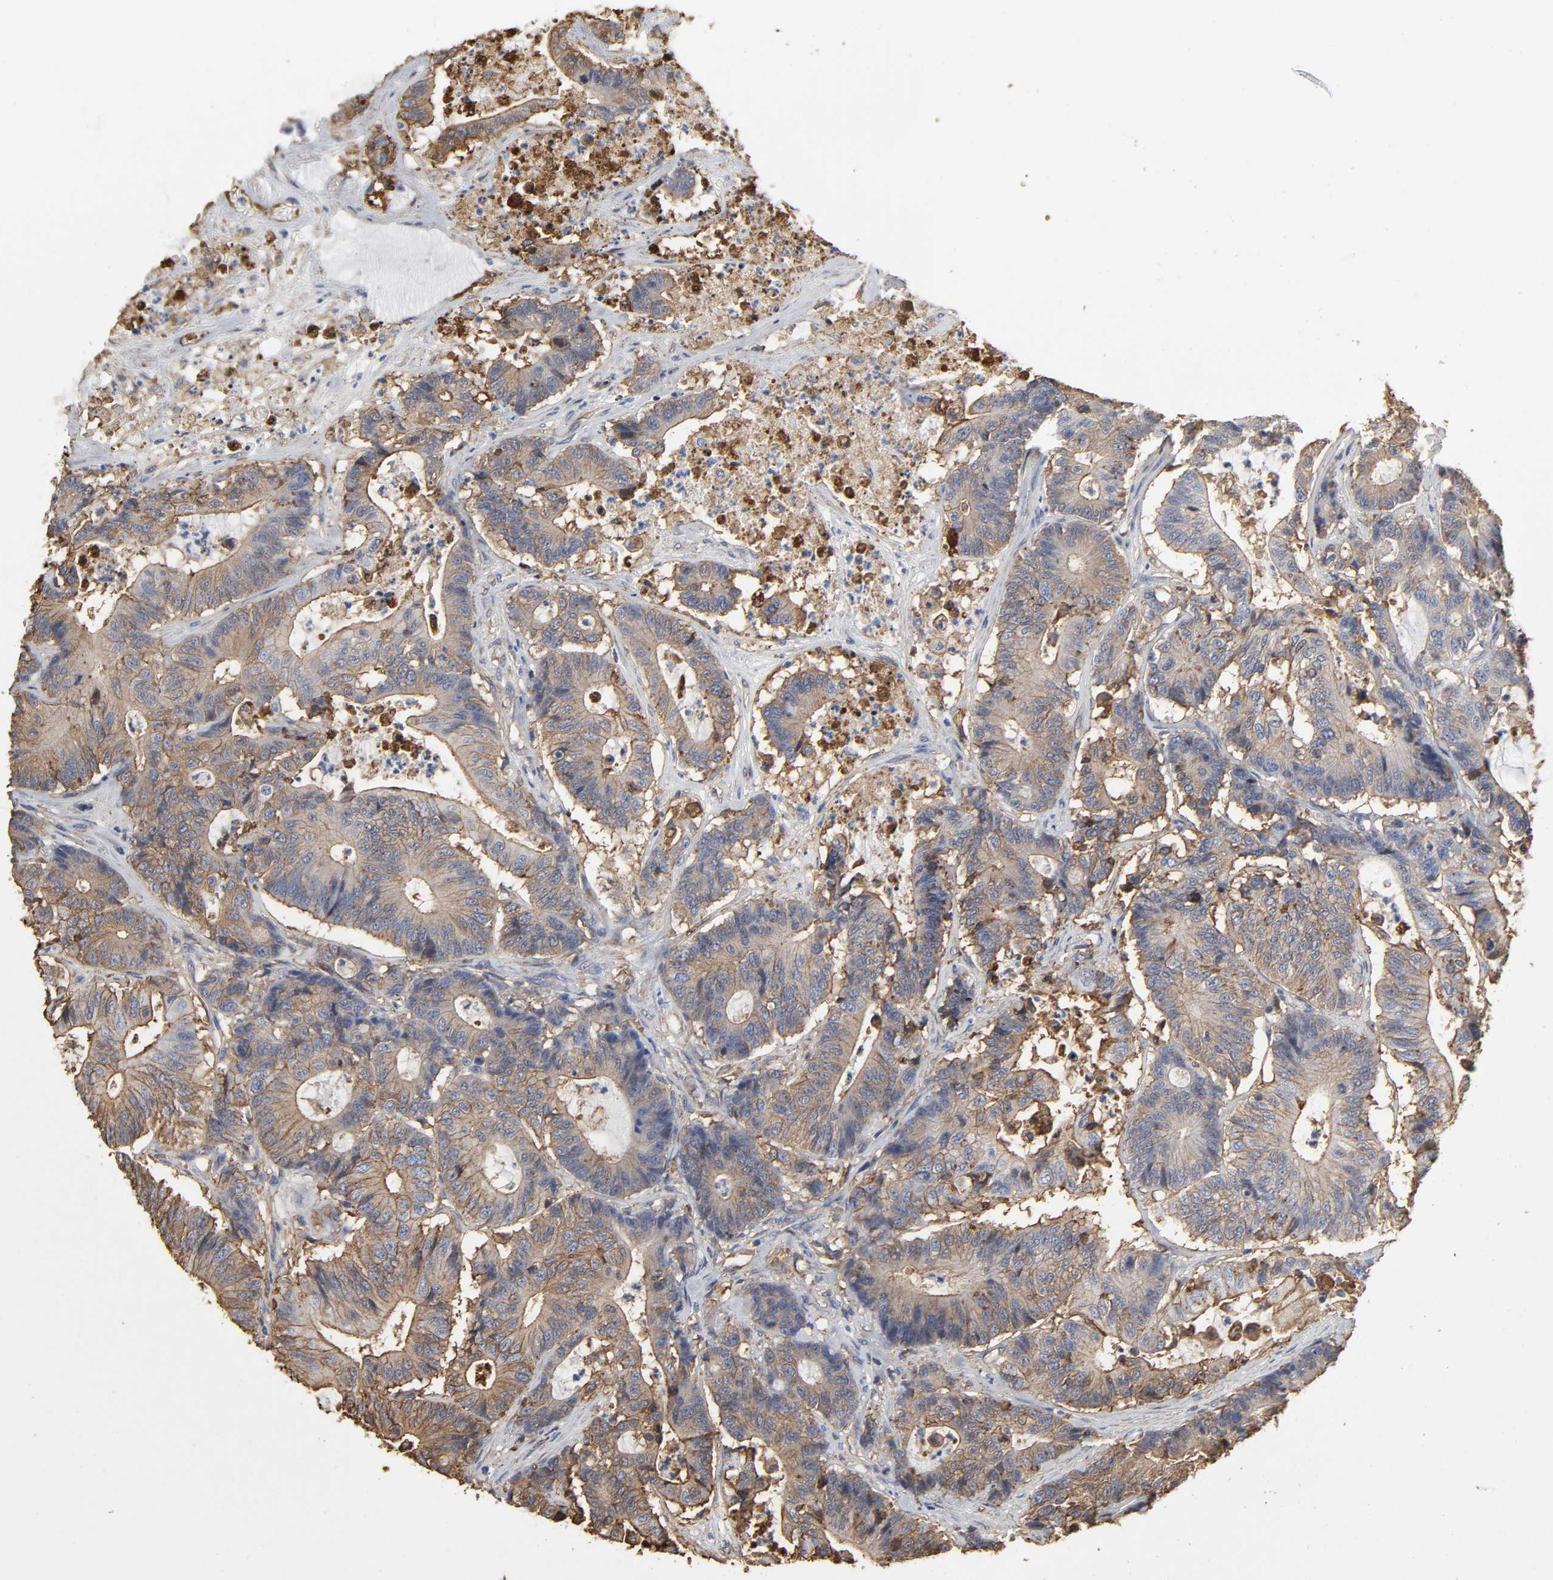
{"staining": {"intensity": "moderate", "quantity": "25%-75%", "location": "cytoplasmic/membranous"}, "tissue": "colorectal cancer", "cell_type": "Tumor cells", "image_type": "cancer", "snomed": [{"axis": "morphology", "description": "Adenocarcinoma, NOS"}, {"axis": "topography", "description": "Colon"}], "caption": "Immunohistochemistry (DAB) staining of colorectal adenocarcinoma displays moderate cytoplasmic/membranous protein staining in approximately 25%-75% of tumor cells. (Brightfield microscopy of DAB IHC at high magnification).", "gene": "ANXA2", "patient": {"sex": "female", "age": 84}}